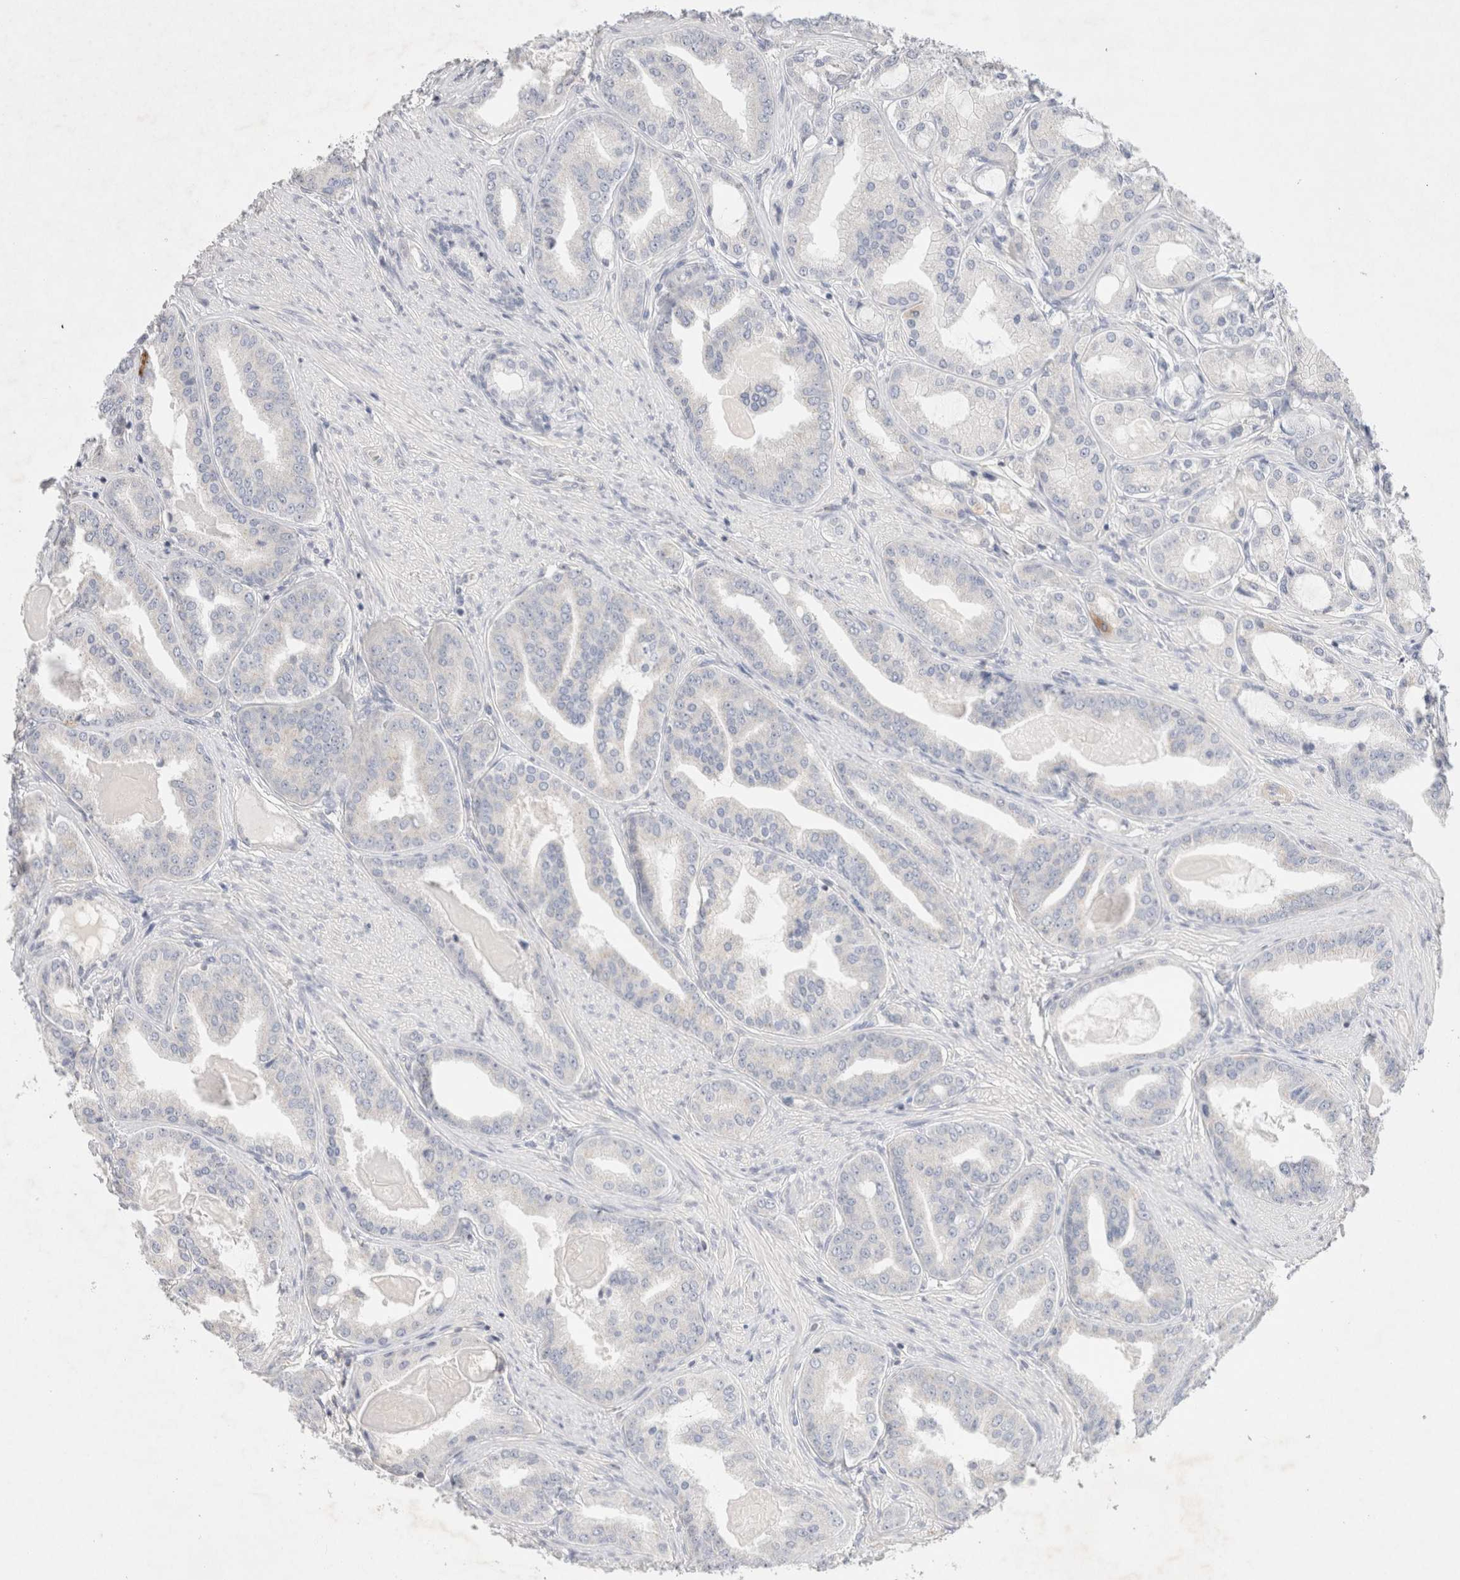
{"staining": {"intensity": "negative", "quantity": "none", "location": "none"}, "tissue": "prostate cancer", "cell_type": "Tumor cells", "image_type": "cancer", "snomed": [{"axis": "morphology", "description": "Adenocarcinoma, High grade"}, {"axis": "topography", "description": "Prostate"}], "caption": "This micrograph is of prostate cancer stained with immunohistochemistry (IHC) to label a protein in brown with the nuclei are counter-stained blue. There is no positivity in tumor cells.", "gene": "MPP2", "patient": {"sex": "male", "age": 60}}